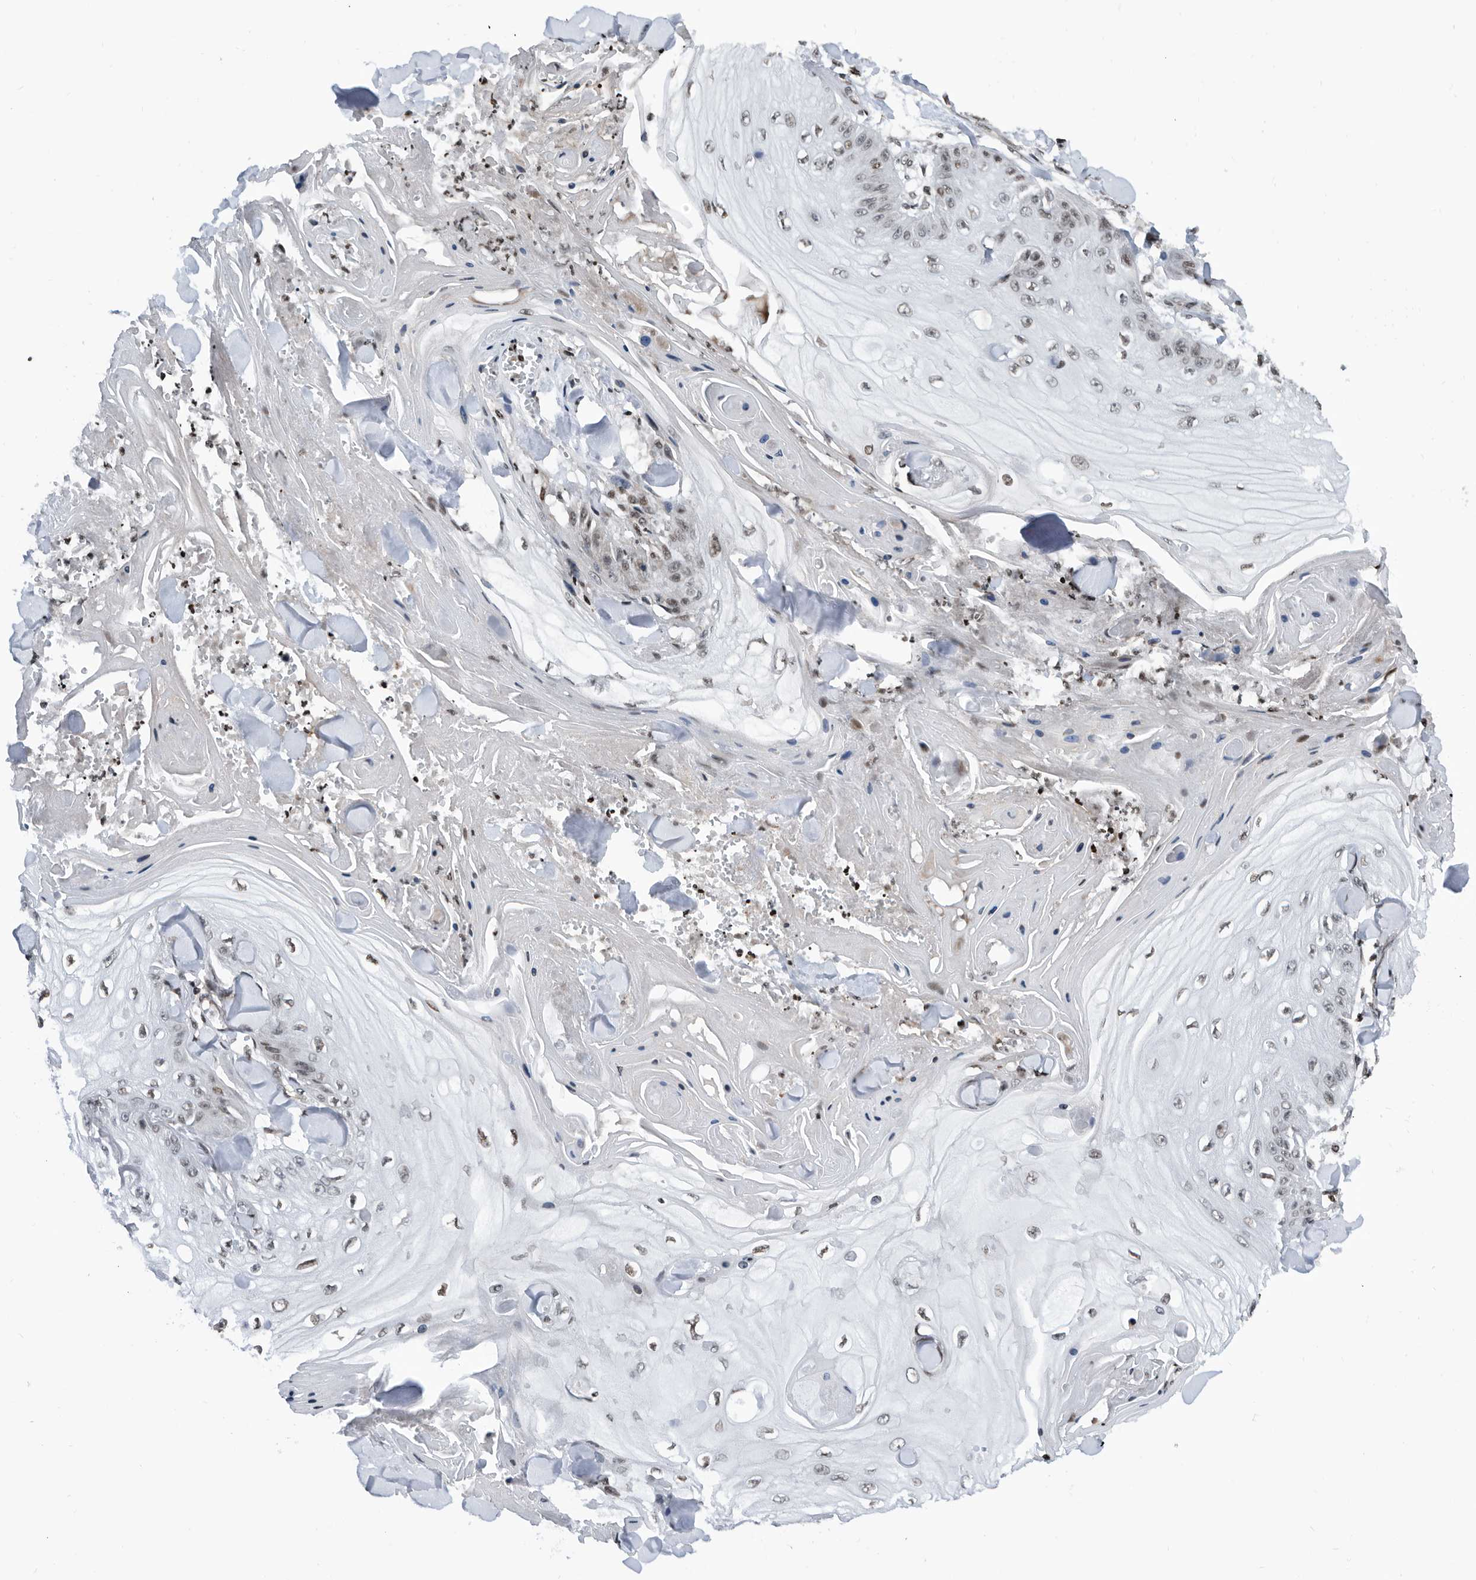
{"staining": {"intensity": "weak", "quantity": "25%-75%", "location": "nuclear"}, "tissue": "skin cancer", "cell_type": "Tumor cells", "image_type": "cancer", "snomed": [{"axis": "morphology", "description": "Squamous cell carcinoma, NOS"}, {"axis": "topography", "description": "Skin"}], "caption": "The micrograph displays staining of squamous cell carcinoma (skin), revealing weak nuclear protein expression (brown color) within tumor cells. (brown staining indicates protein expression, while blue staining denotes nuclei).", "gene": "SNRNP48", "patient": {"sex": "male", "age": 74}}